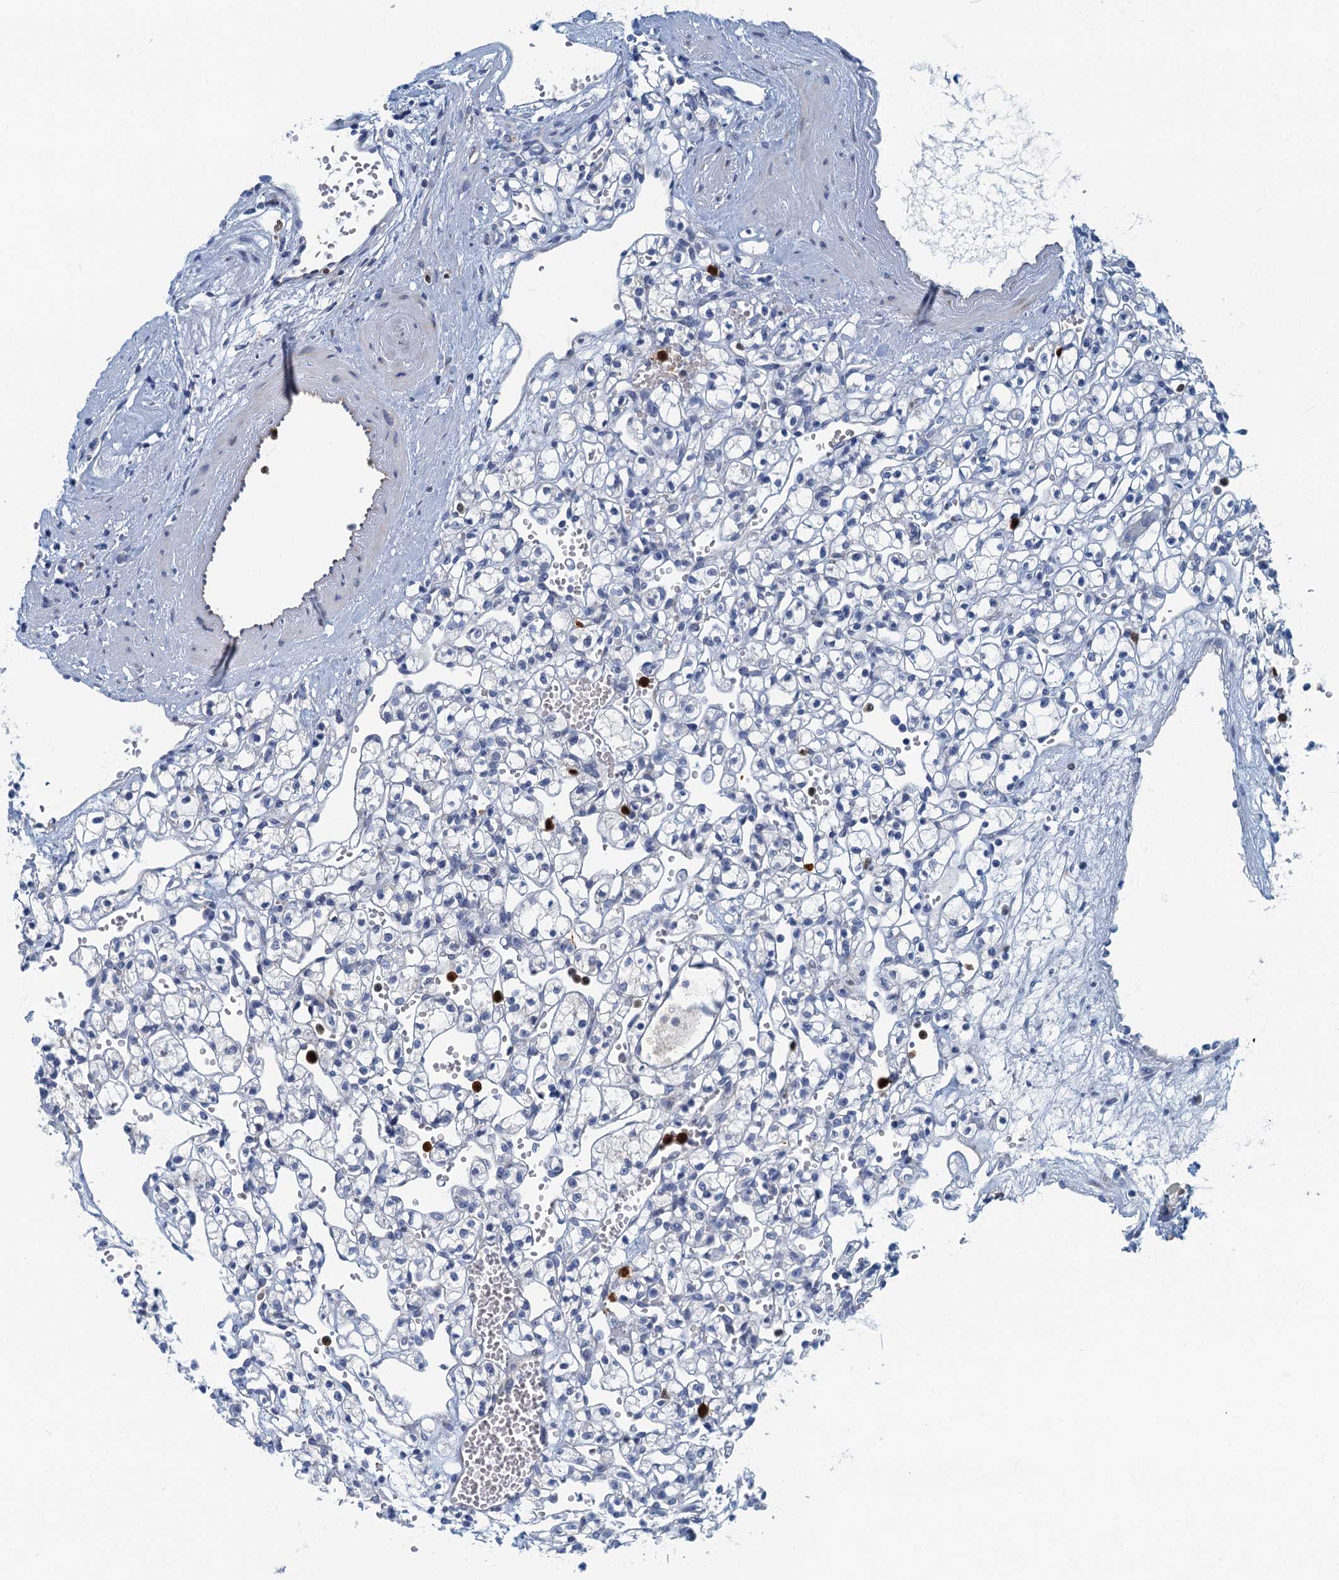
{"staining": {"intensity": "negative", "quantity": "none", "location": "none"}, "tissue": "renal cancer", "cell_type": "Tumor cells", "image_type": "cancer", "snomed": [{"axis": "morphology", "description": "Adenocarcinoma, NOS"}, {"axis": "topography", "description": "Kidney"}], "caption": "Immunohistochemical staining of renal cancer (adenocarcinoma) reveals no significant expression in tumor cells.", "gene": "ANKDD1A", "patient": {"sex": "female", "age": 59}}